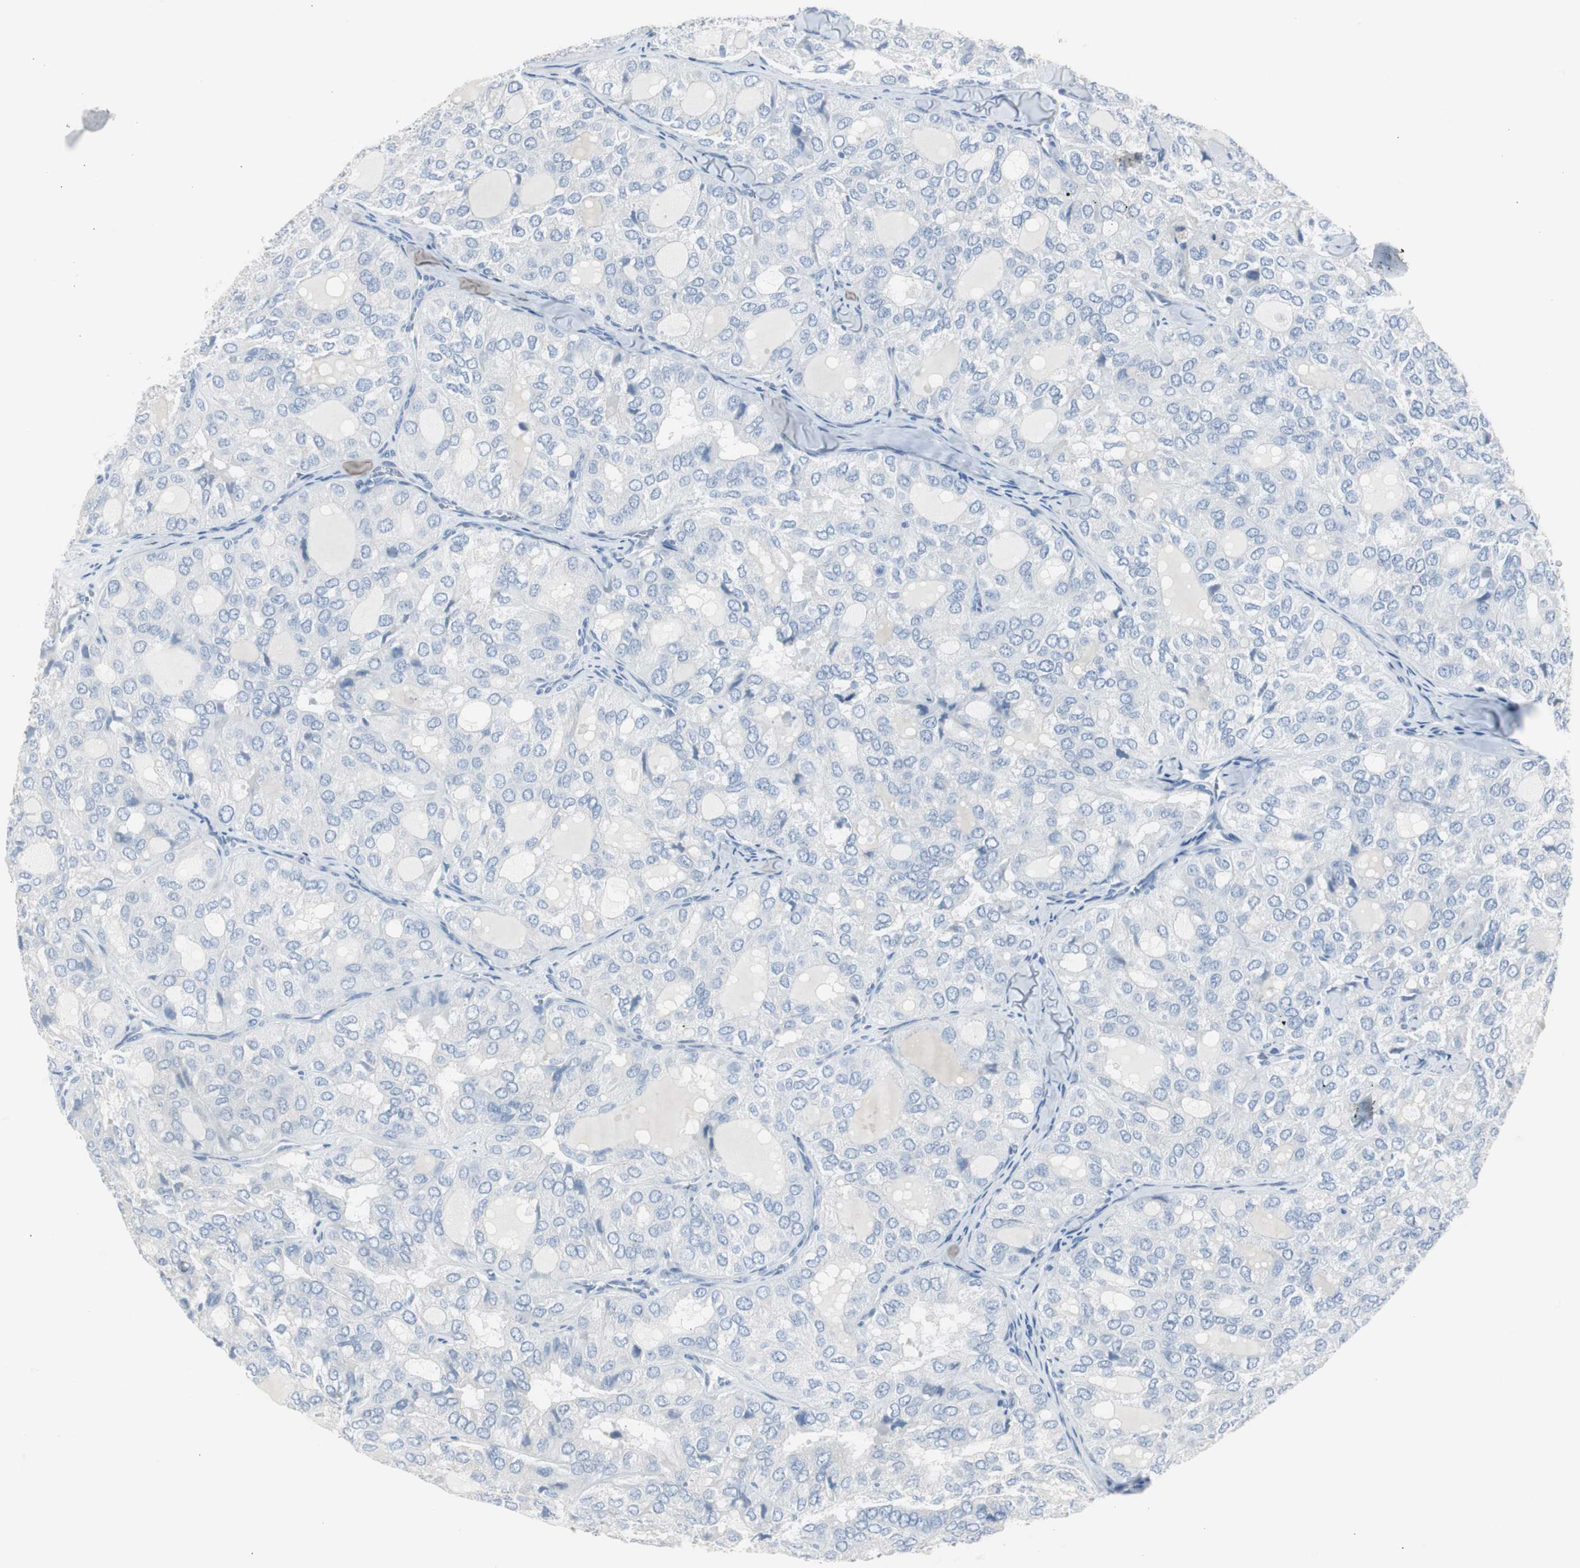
{"staining": {"intensity": "negative", "quantity": "none", "location": "none"}, "tissue": "thyroid cancer", "cell_type": "Tumor cells", "image_type": "cancer", "snomed": [{"axis": "morphology", "description": "Follicular adenoma carcinoma, NOS"}, {"axis": "topography", "description": "Thyroid gland"}], "caption": "Tumor cells show no significant protein positivity in follicular adenoma carcinoma (thyroid).", "gene": "S100A7", "patient": {"sex": "male", "age": 75}}